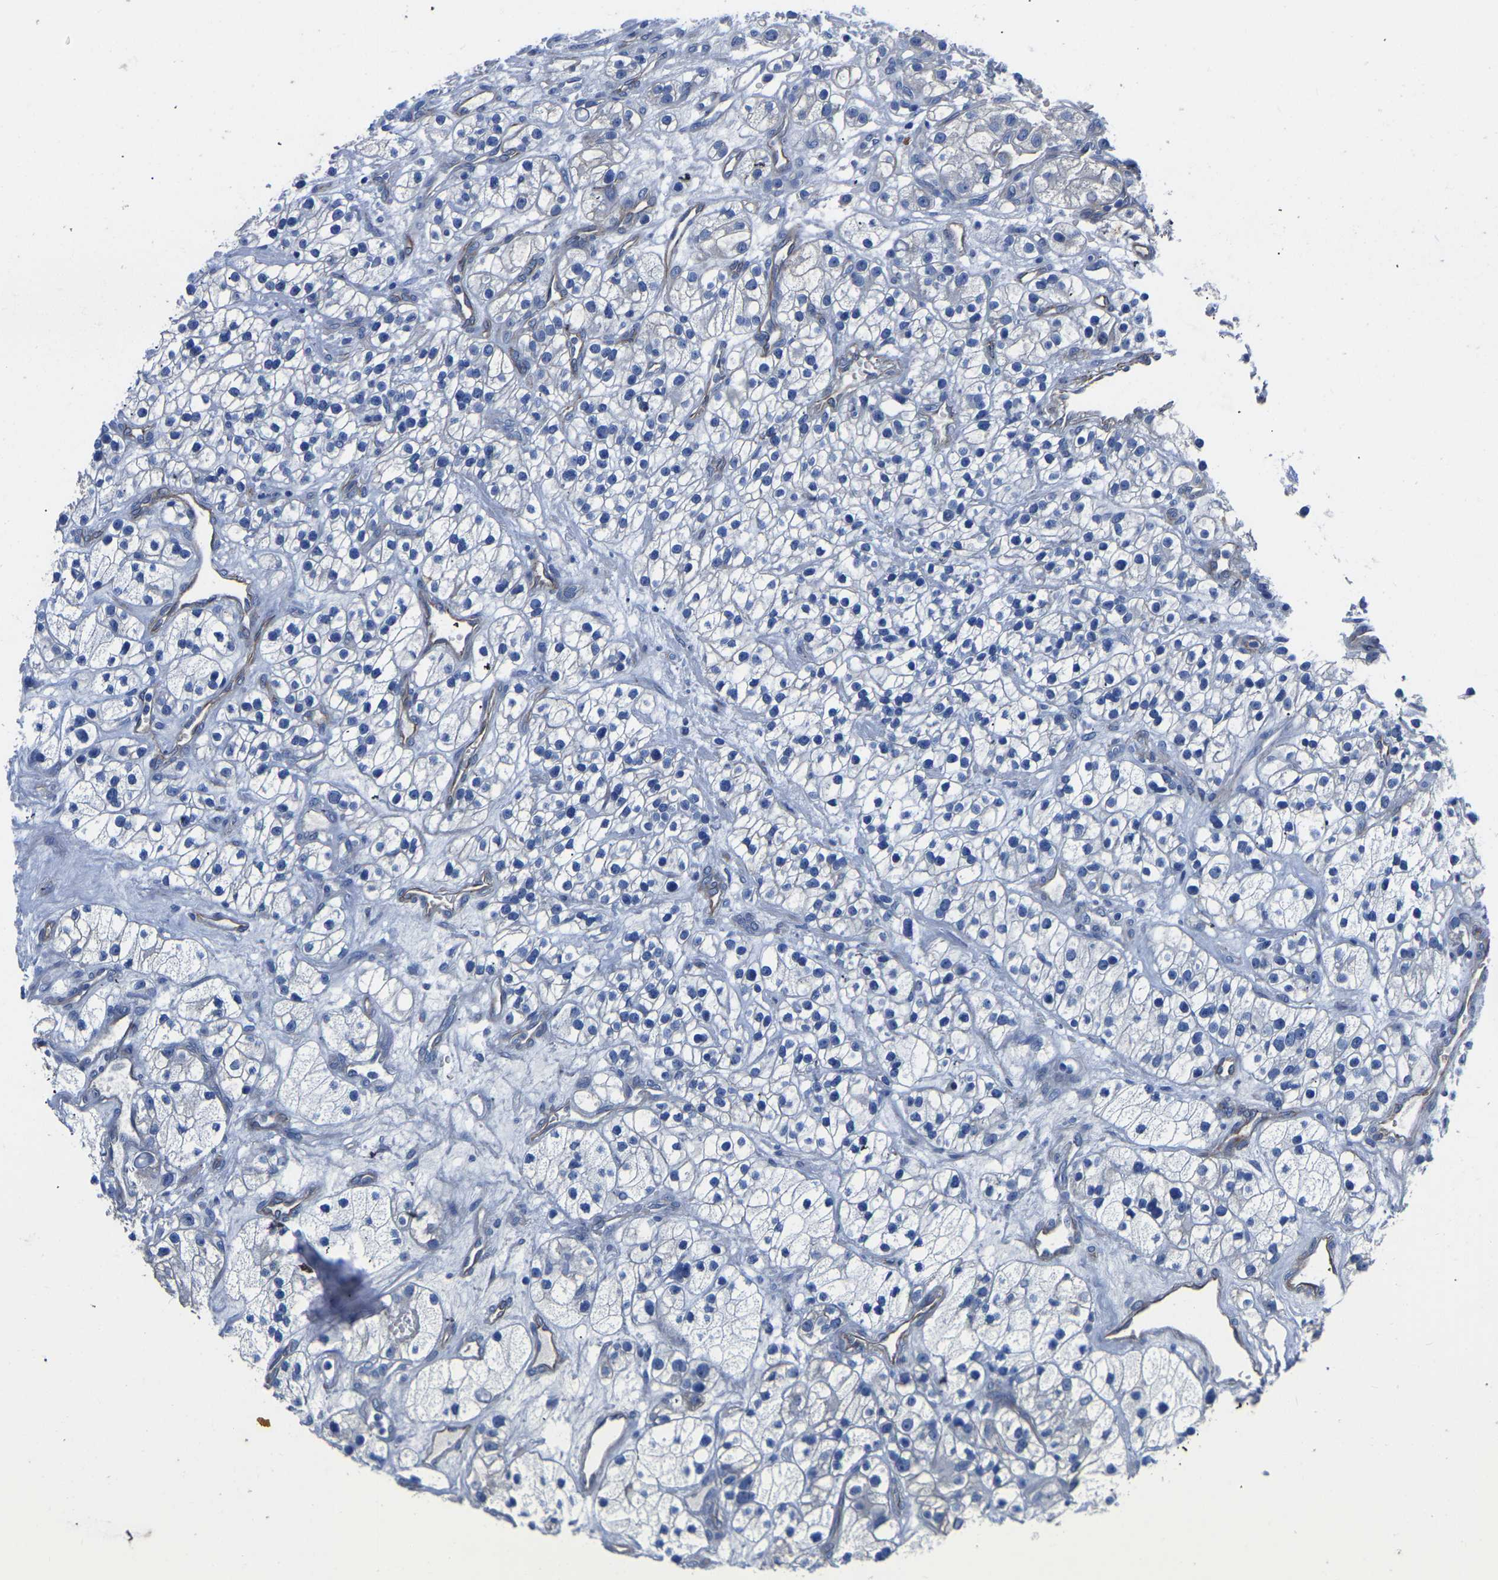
{"staining": {"intensity": "negative", "quantity": "none", "location": "none"}, "tissue": "renal cancer", "cell_type": "Tumor cells", "image_type": "cancer", "snomed": [{"axis": "morphology", "description": "Adenocarcinoma, NOS"}, {"axis": "topography", "description": "Kidney"}], "caption": "The micrograph reveals no significant expression in tumor cells of renal adenocarcinoma.", "gene": "SLC45A3", "patient": {"sex": "female", "age": 57}}